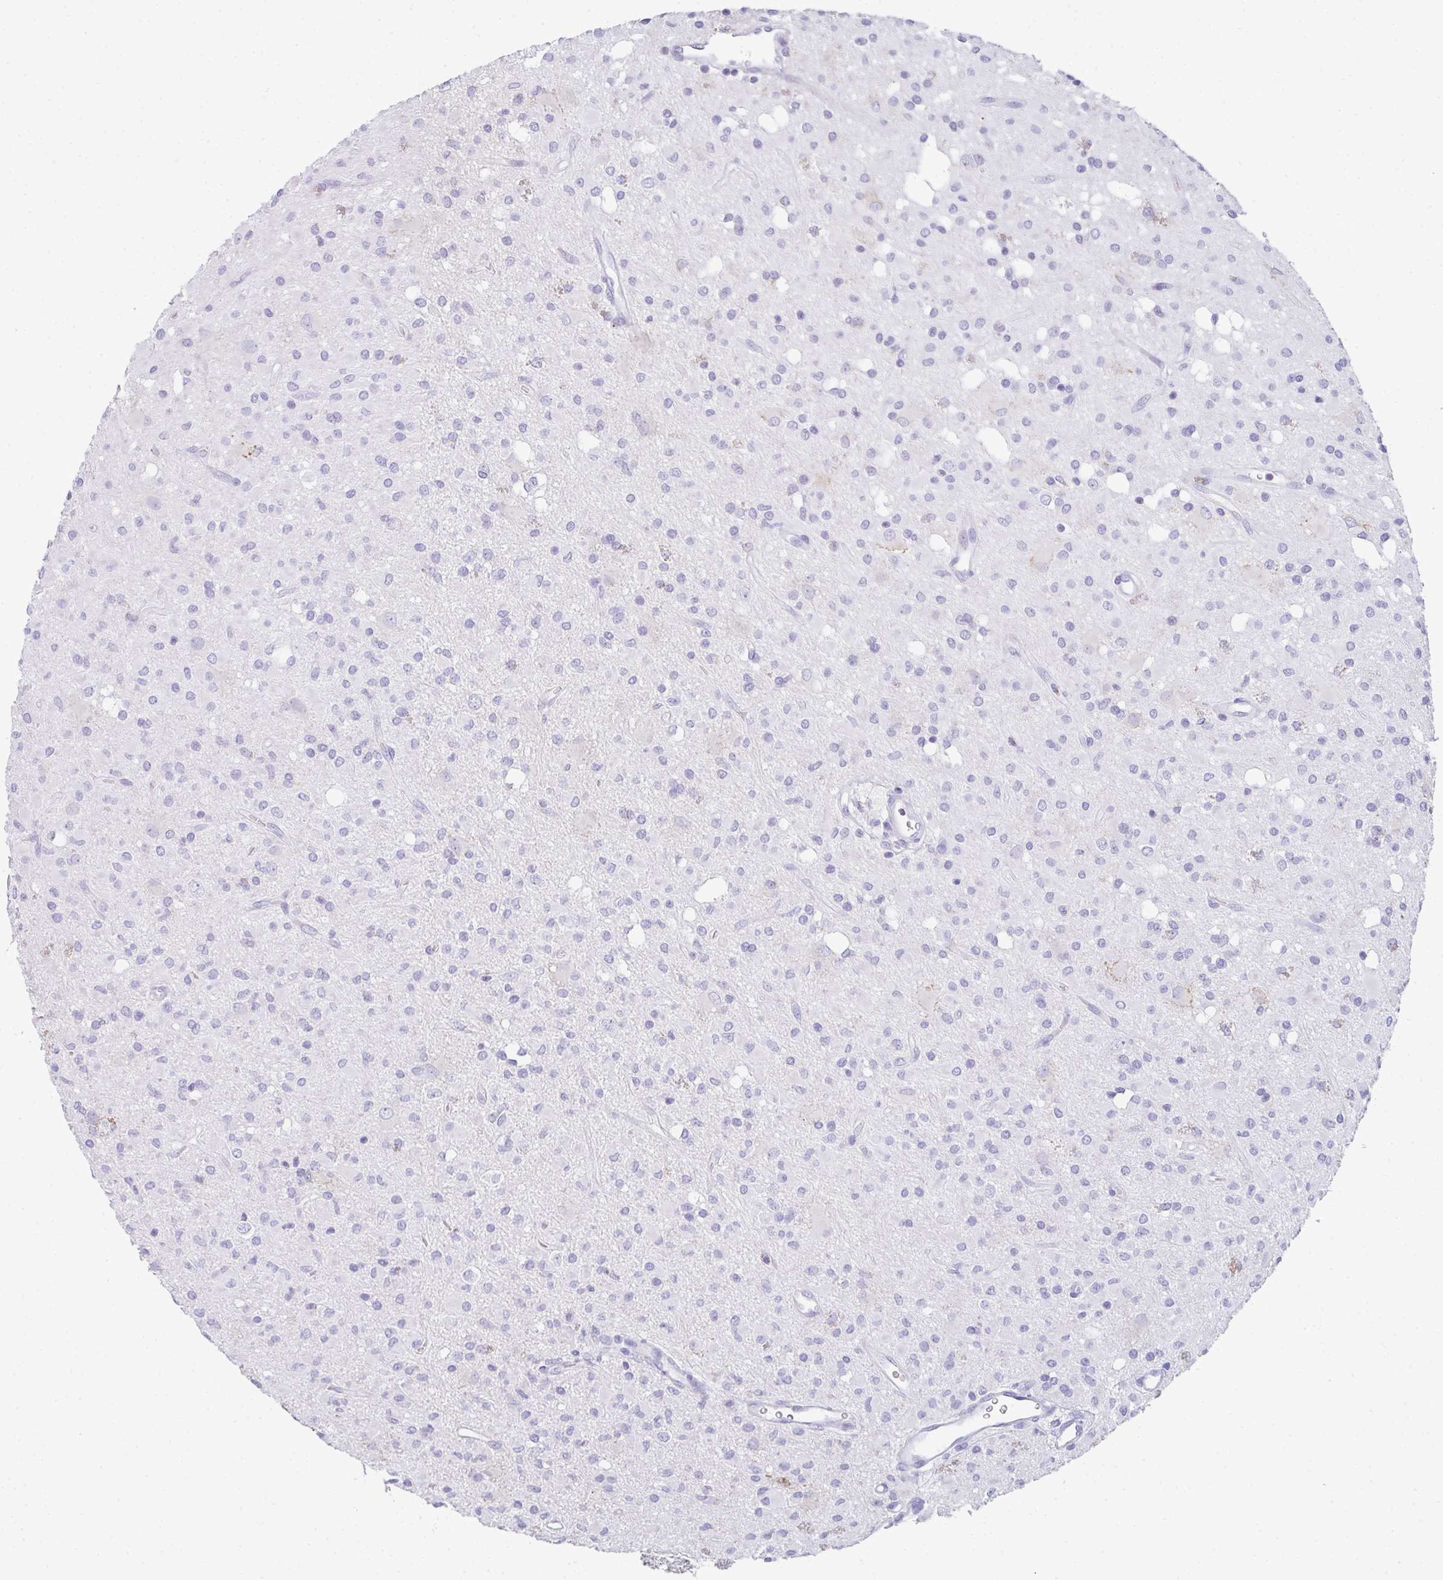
{"staining": {"intensity": "negative", "quantity": "none", "location": "none"}, "tissue": "glioma", "cell_type": "Tumor cells", "image_type": "cancer", "snomed": [{"axis": "morphology", "description": "Glioma, malignant, Low grade"}, {"axis": "topography", "description": "Brain"}], "caption": "A high-resolution micrograph shows IHC staining of malignant low-grade glioma, which exhibits no significant expression in tumor cells.", "gene": "RLF", "patient": {"sex": "female", "age": 33}}